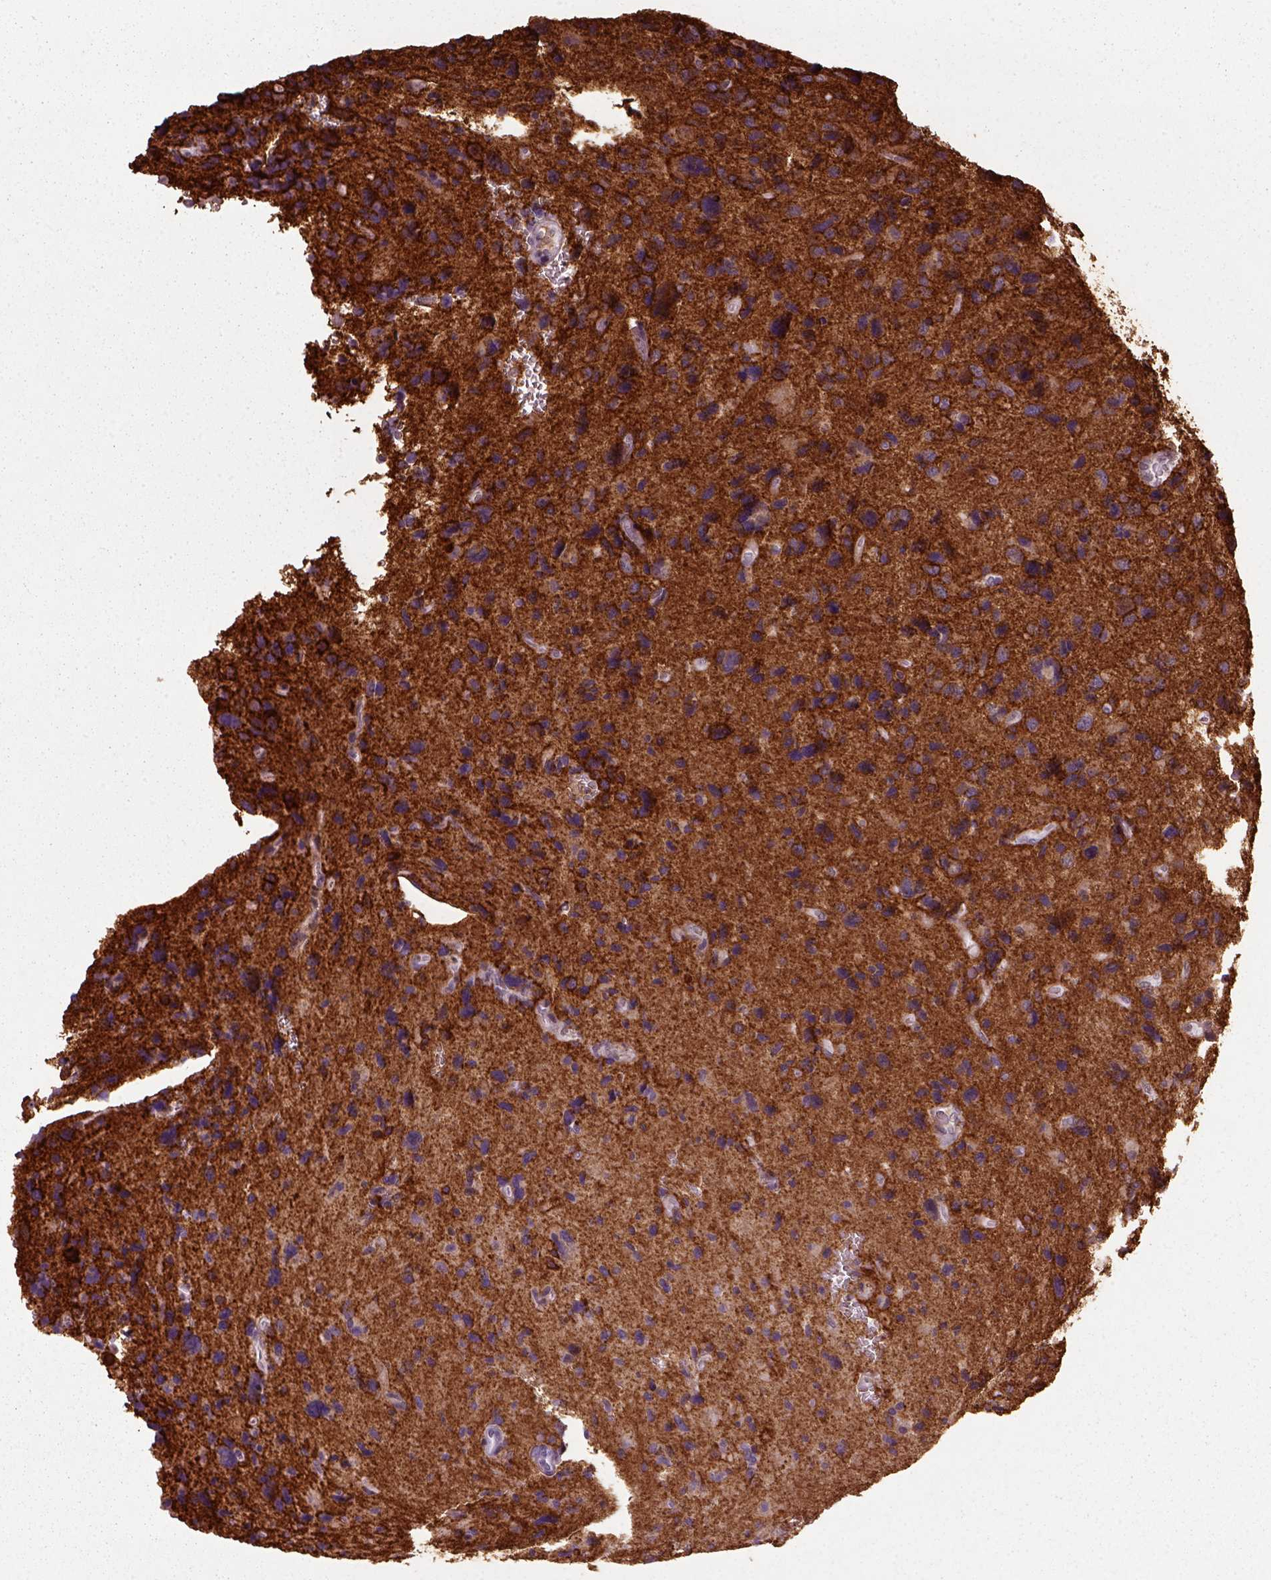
{"staining": {"intensity": "strong", "quantity": "25%-75%", "location": "cytoplasmic/membranous"}, "tissue": "glioma", "cell_type": "Tumor cells", "image_type": "cancer", "snomed": [{"axis": "morphology", "description": "Glioma, malignant, NOS"}, {"axis": "morphology", "description": "Glioma, malignant, High grade"}, {"axis": "topography", "description": "Brain"}], "caption": "This photomicrograph exhibits glioma stained with immunohistochemistry (IHC) to label a protein in brown. The cytoplasmic/membranous of tumor cells show strong positivity for the protein. Nuclei are counter-stained blue.", "gene": "MARCKS", "patient": {"sex": "female", "age": 71}}